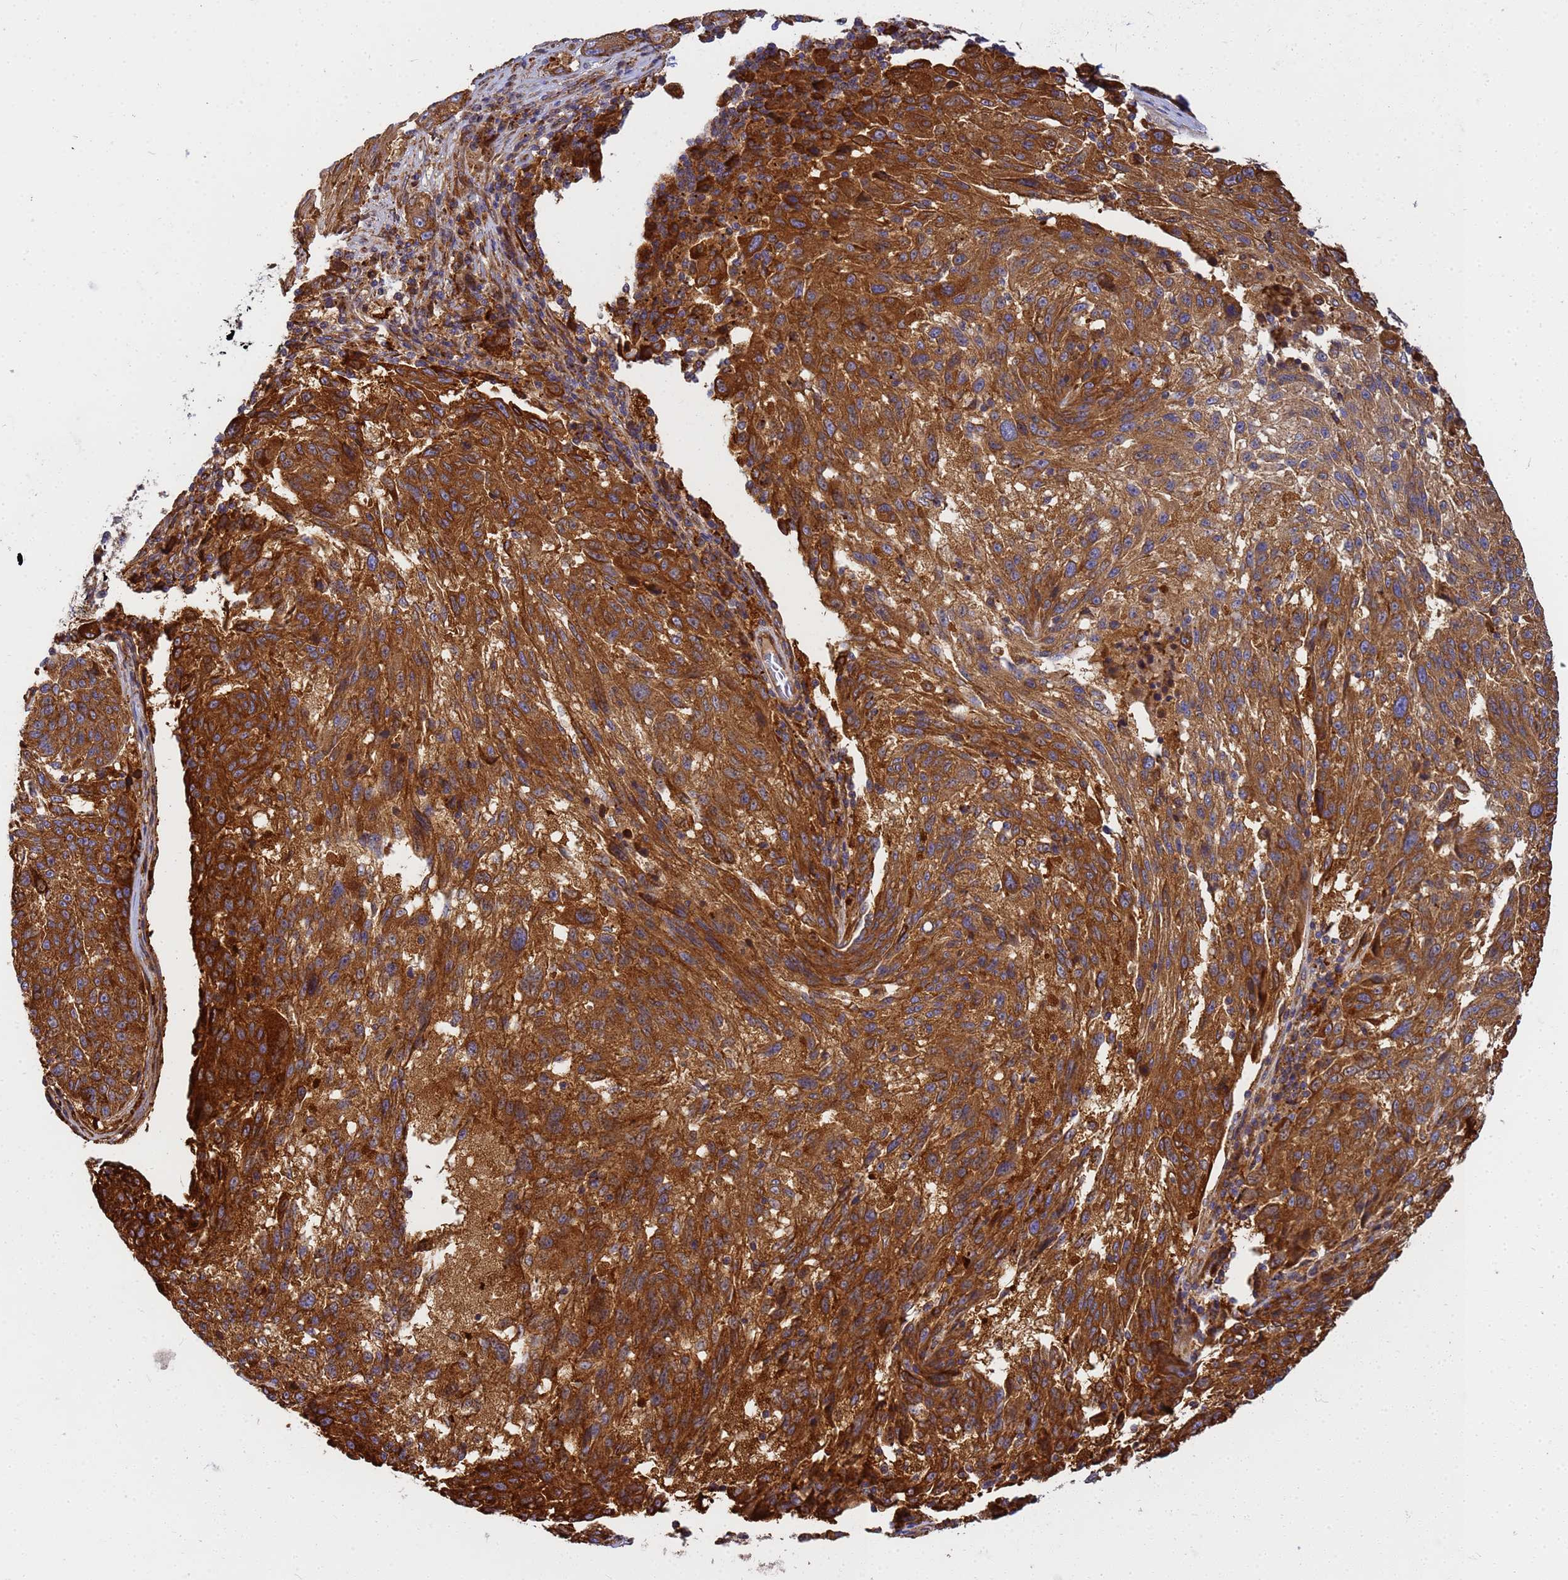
{"staining": {"intensity": "strong", "quantity": "25%-75%", "location": "cytoplasmic/membranous"}, "tissue": "melanoma", "cell_type": "Tumor cells", "image_type": "cancer", "snomed": [{"axis": "morphology", "description": "Malignant melanoma, NOS"}, {"axis": "topography", "description": "Skin"}], "caption": "Immunohistochemical staining of human malignant melanoma exhibits high levels of strong cytoplasmic/membranous positivity in about 25%-75% of tumor cells. (brown staining indicates protein expression, while blue staining denotes nuclei).", "gene": "C2CD5", "patient": {"sex": "male", "age": 53}}